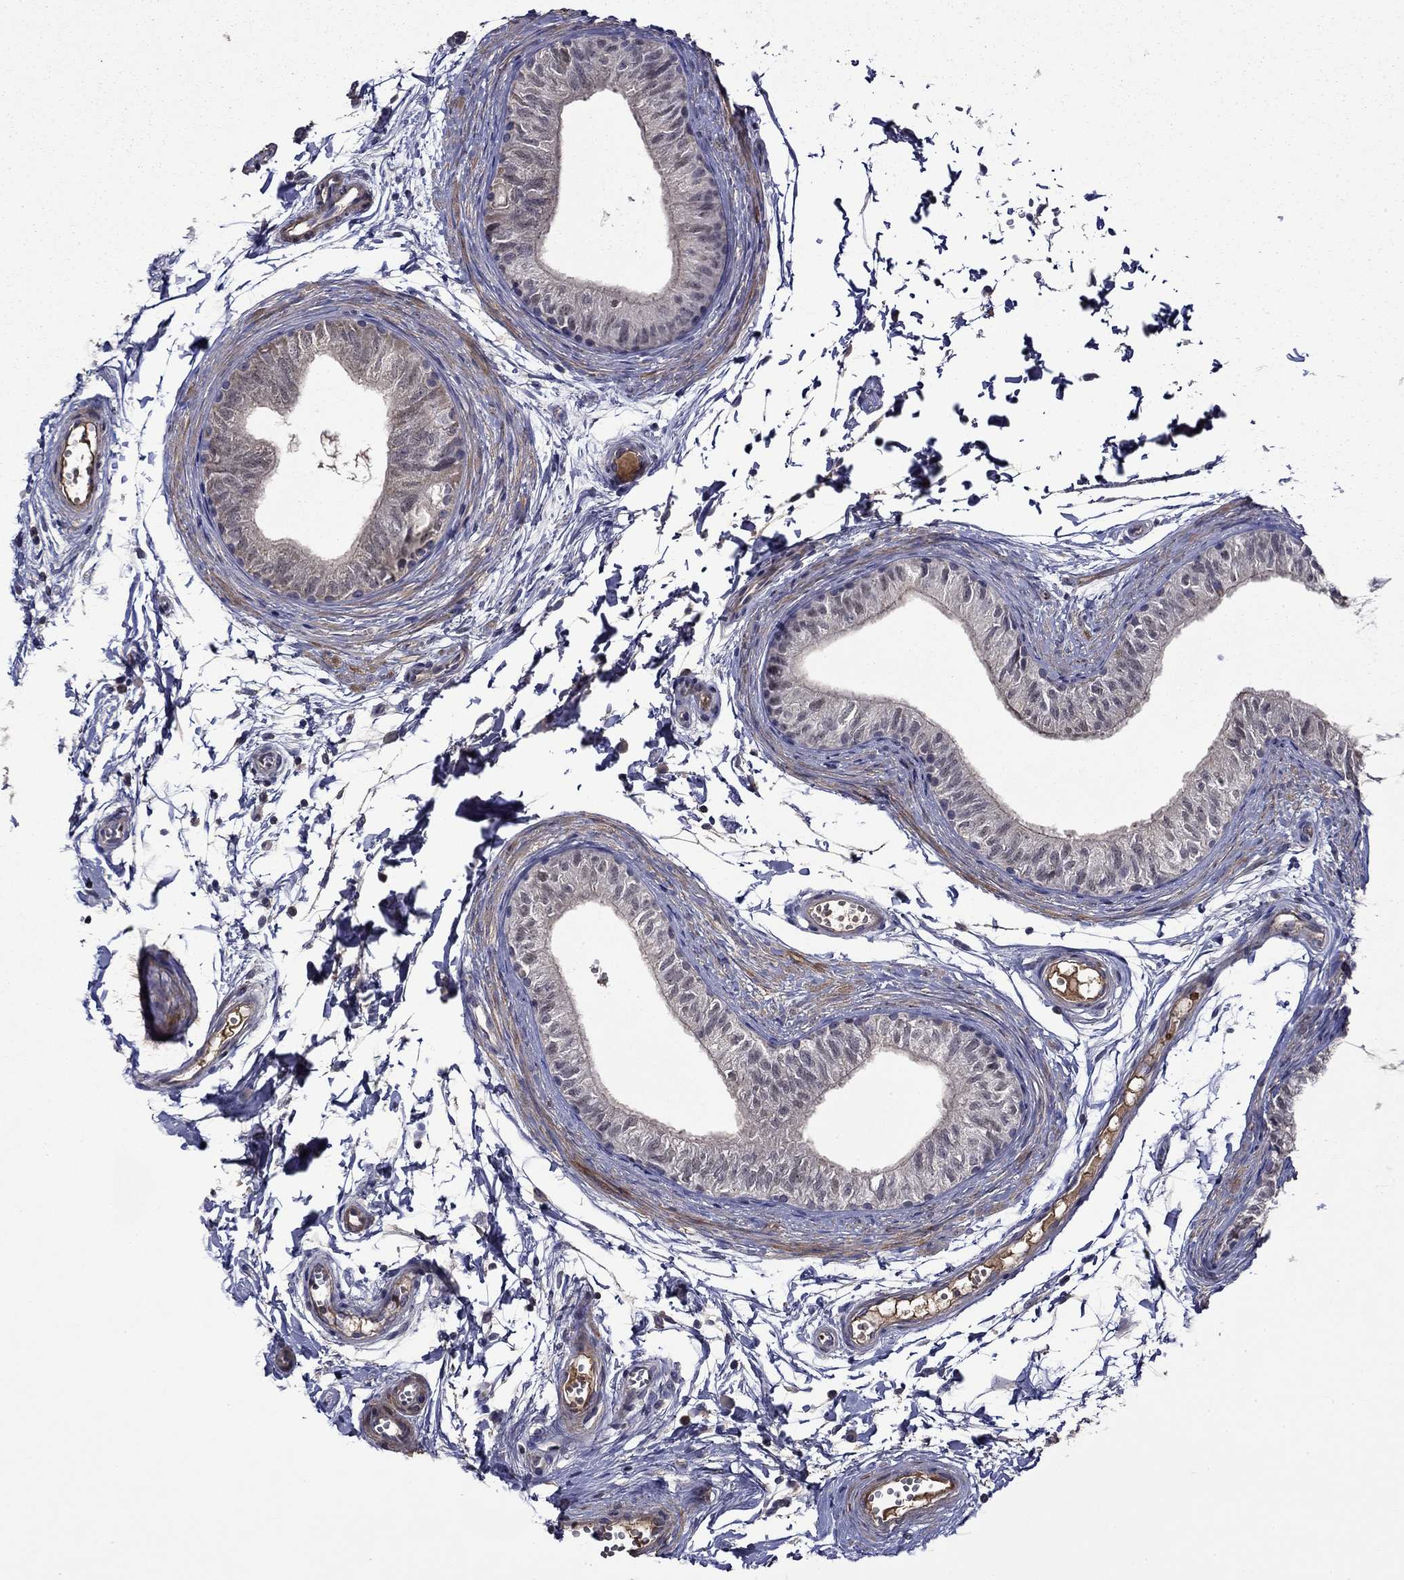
{"staining": {"intensity": "negative", "quantity": "none", "location": "none"}, "tissue": "epididymis", "cell_type": "Glandular cells", "image_type": "normal", "snomed": [{"axis": "morphology", "description": "Normal tissue, NOS"}, {"axis": "topography", "description": "Epididymis"}], "caption": "Immunohistochemistry (IHC) image of unremarkable epididymis: epididymis stained with DAB (3,3'-diaminobenzidine) reveals no significant protein expression in glandular cells. Brightfield microscopy of IHC stained with DAB (3,3'-diaminobenzidine) (brown) and hematoxylin (blue), captured at high magnification.", "gene": "SATB1", "patient": {"sex": "male", "age": 22}}